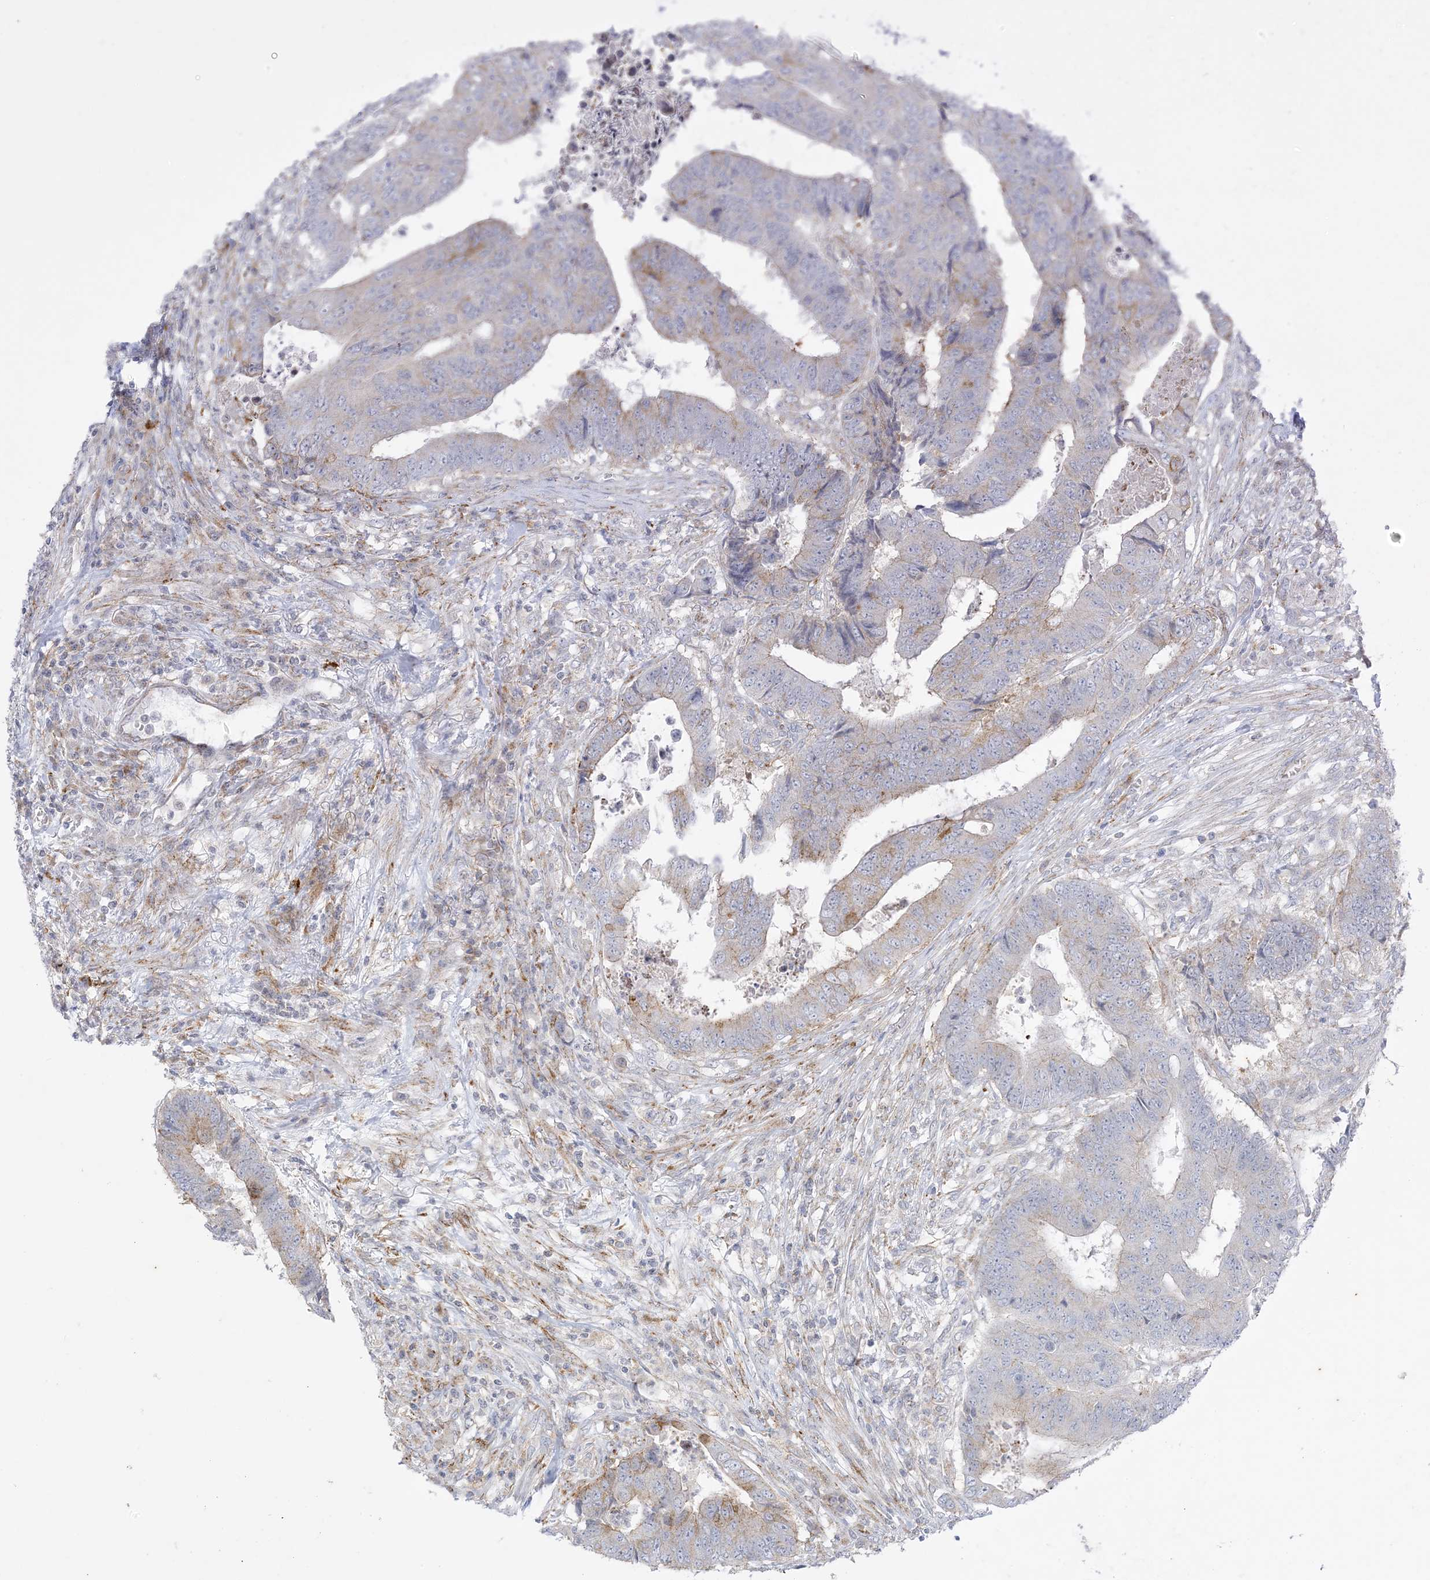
{"staining": {"intensity": "moderate", "quantity": "<25%", "location": "cytoplasmic/membranous"}, "tissue": "colorectal cancer", "cell_type": "Tumor cells", "image_type": "cancer", "snomed": [{"axis": "morphology", "description": "Adenocarcinoma, NOS"}, {"axis": "topography", "description": "Rectum"}], "caption": "The micrograph exhibits staining of adenocarcinoma (colorectal), revealing moderate cytoplasmic/membranous protein positivity (brown color) within tumor cells.", "gene": "RAC1", "patient": {"sex": "male", "age": 84}}